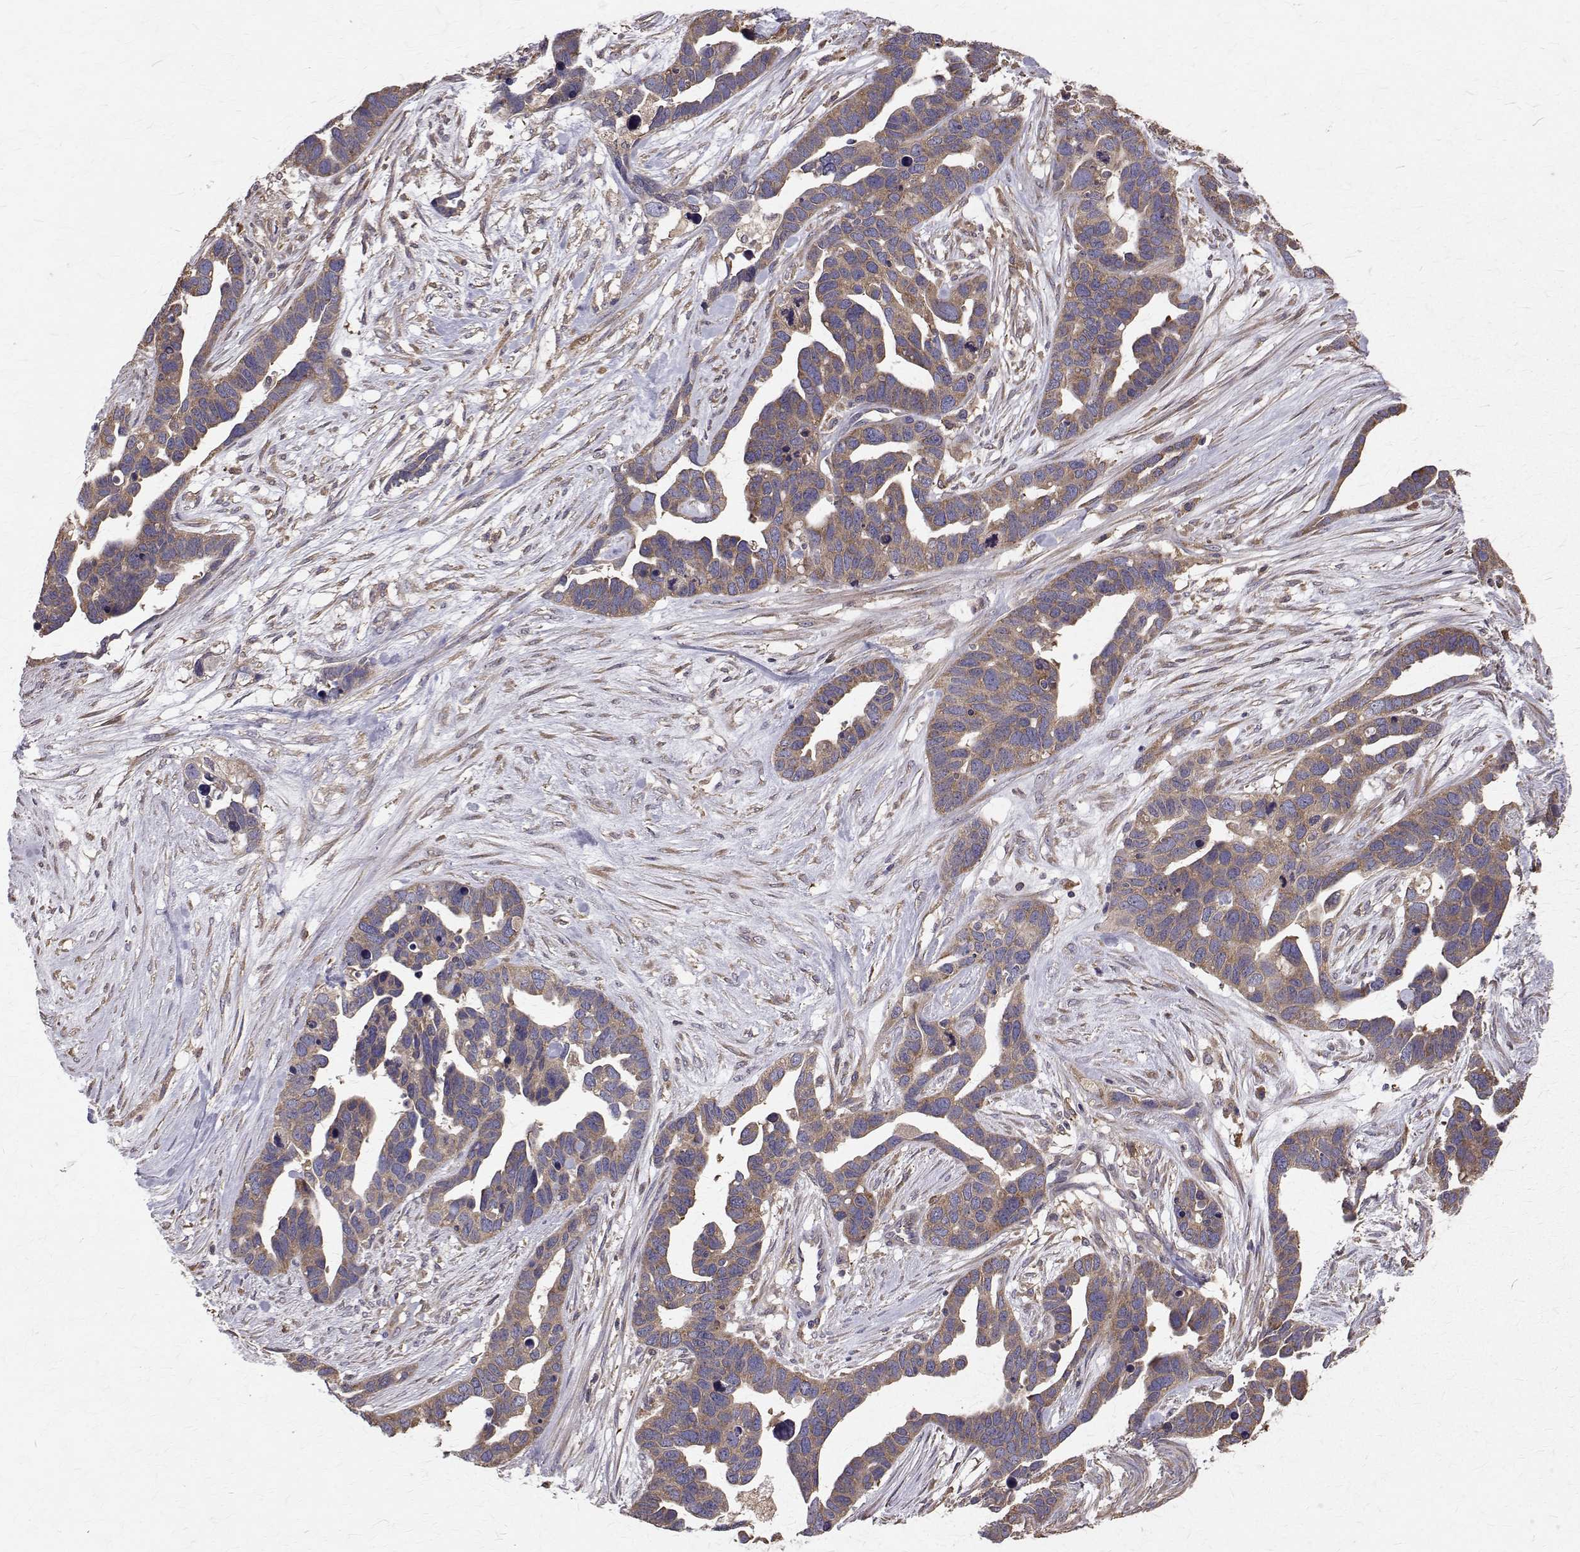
{"staining": {"intensity": "weak", "quantity": ">75%", "location": "cytoplasmic/membranous"}, "tissue": "ovarian cancer", "cell_type": "Tumor cells", "image_type": "cancer", "snomed": [{"axis": "morphology", "description": "Cystadenocarcinoma, serous, NOS"}, {"axis": "topography", "description": "Ovary"}], "caption": "Serous cystadenocarcinoma (ovarian) stained with a protein marker displays weak staining in tumor cells.", "gene": "FARSB", "patient": {"sex": "female", "age": 54}}